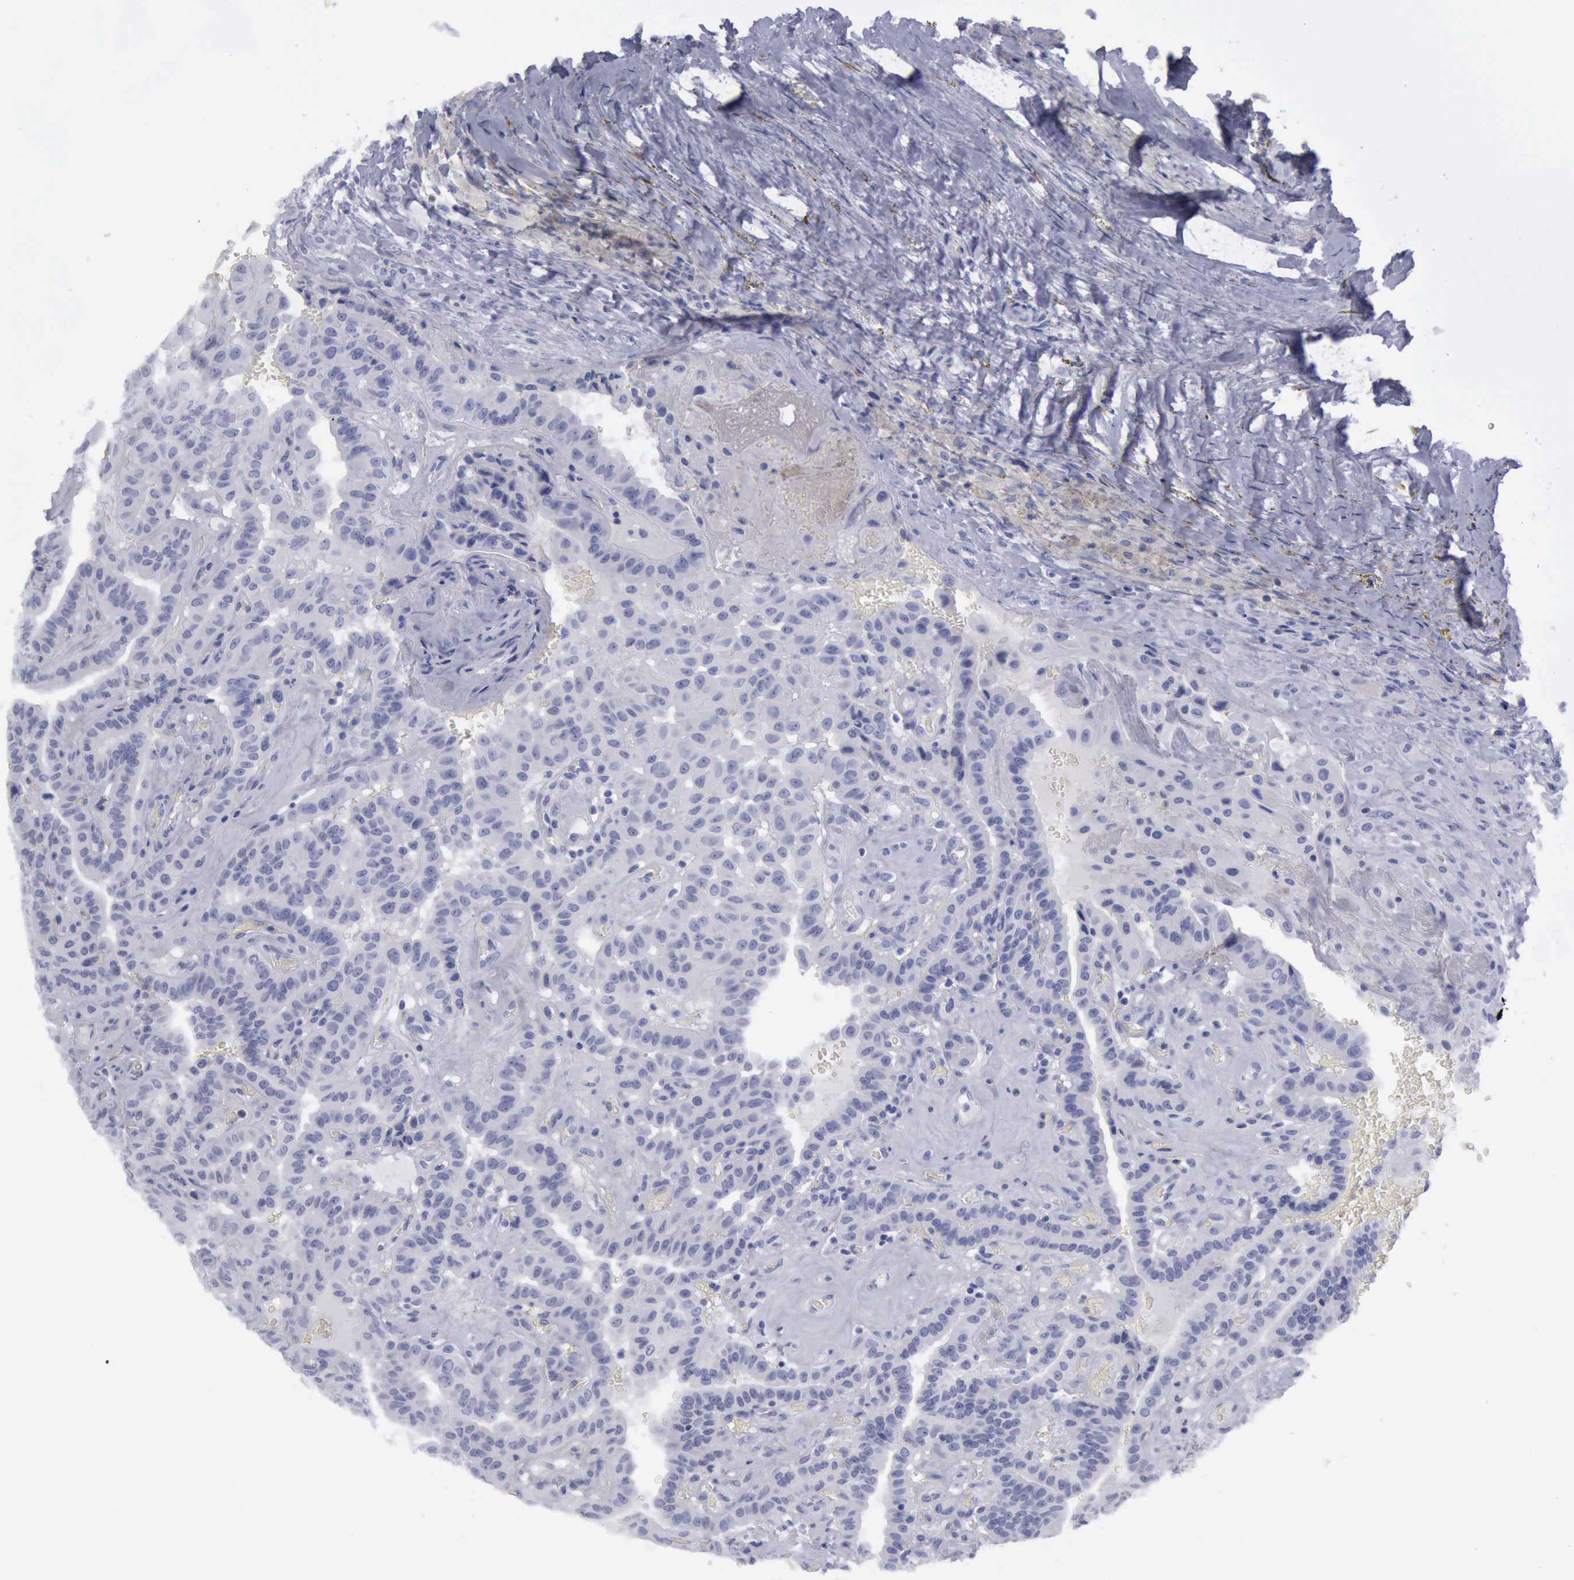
{"staining": {"intensity": "negative", "quantity": "none", "location": "none"}, "tissue": "thyroid cancer", "cell_type": "Tumor cells", "image_type": "cancer", "snomed": [{"axis": "morphology", "description": "Papillary adenocarcinoma, NOS"}, {"axis": "topography", "description": "Thyroid gland"}], "caption": "A high-resolution photomicrograph shows IHC staining of thyroid cancer, which reveals no significant expression in tumor cells.", "gene": "KRT13", "patient": {"sex": "male", "age": 87}}